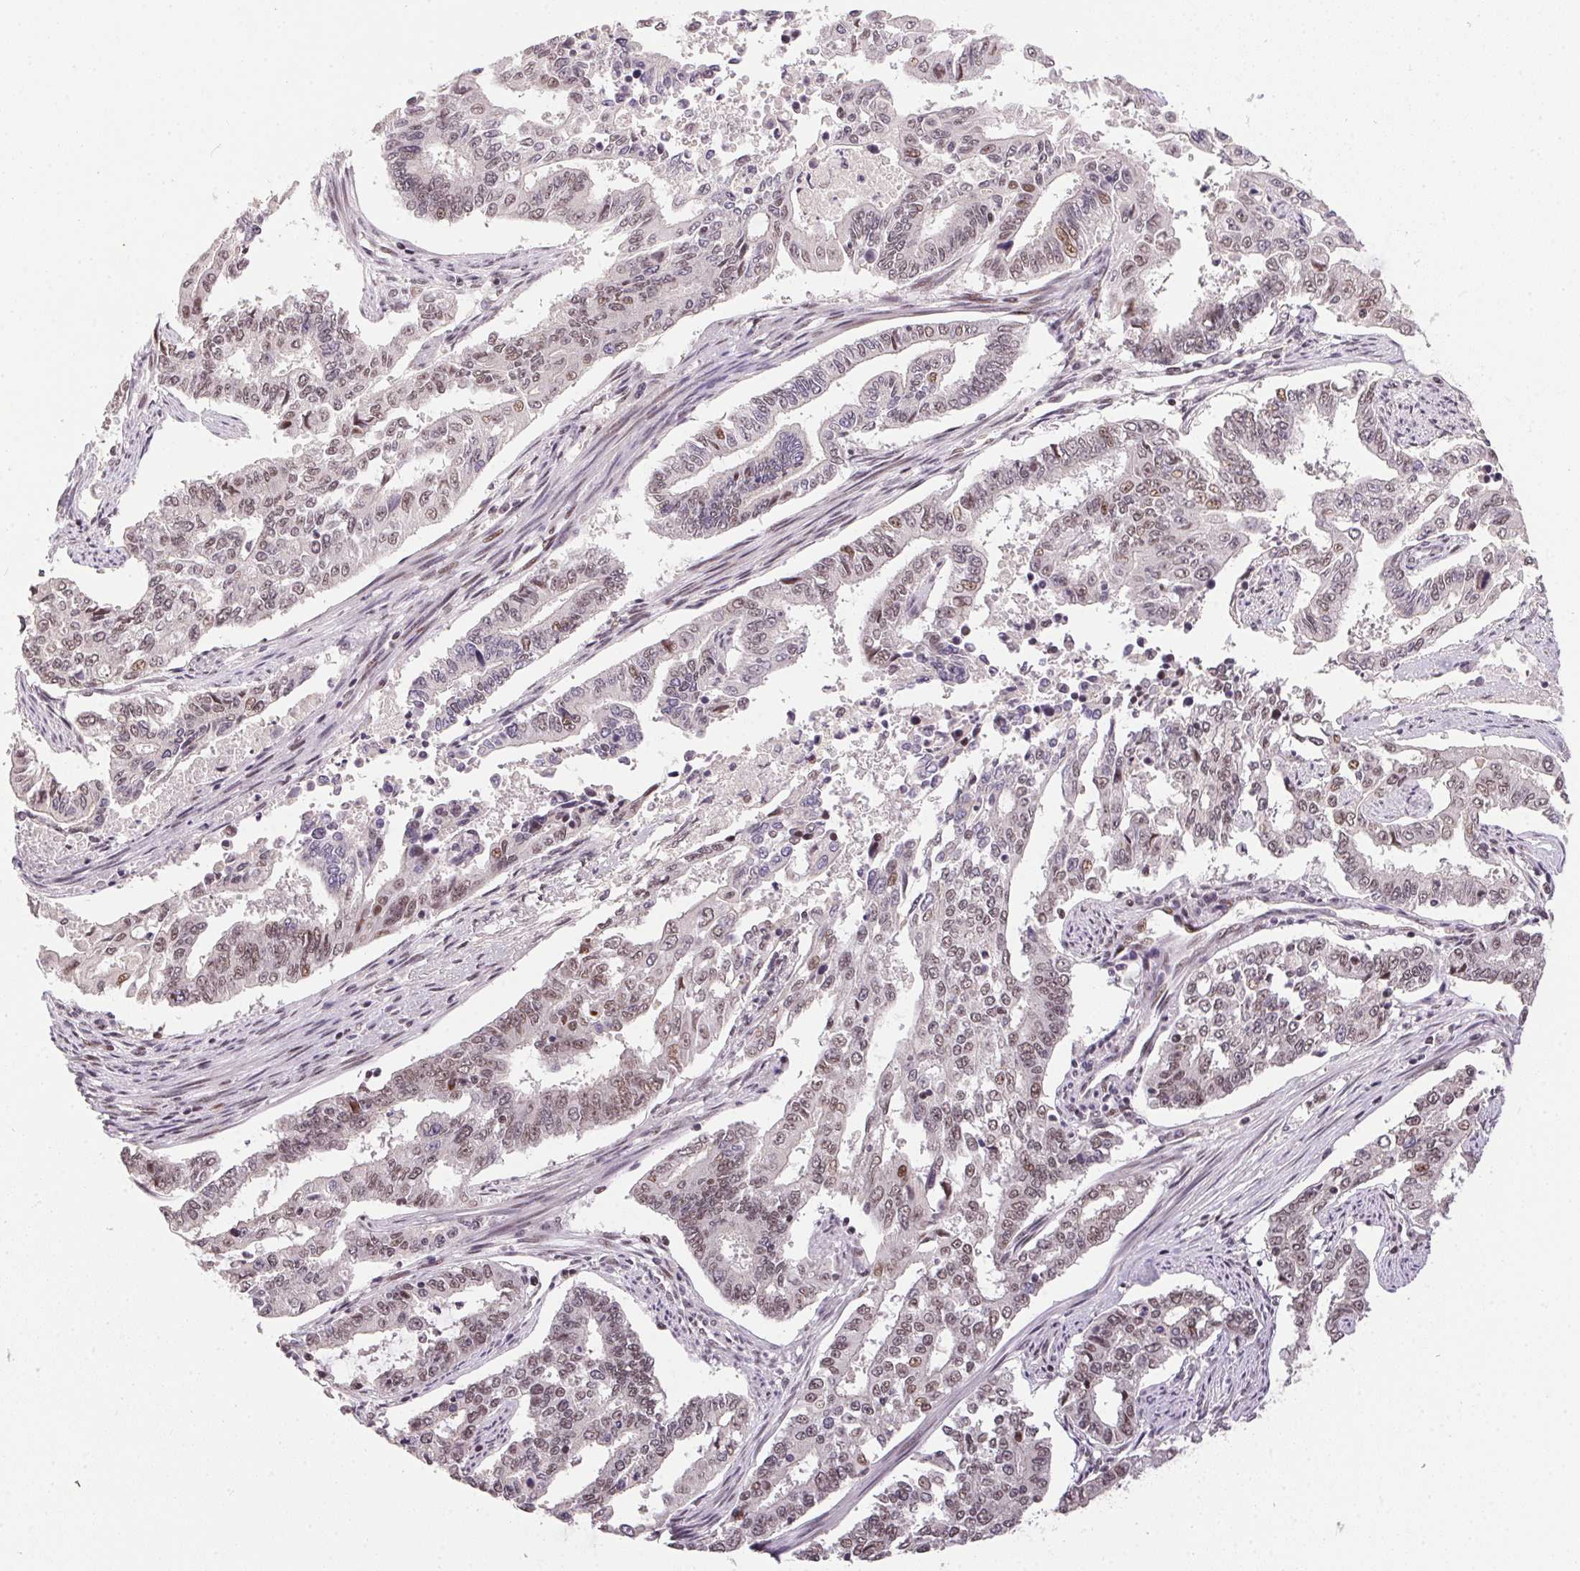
{"staining": {"intensity": "moderate", "quantity": "25%-75%", "location": "nuclear"}, "tissue": "endometrial cancer", "cell_type": "Tumor cells", "image_type": "cancer", "snomed": [{"axis": "morphology", "description": "Adenocarcinoma, NOS"}, {"axis": "topography", "description": "Uterus"}], "caption": "Immunohistochemical staining of human endometrial adenocarcinoma exhibits medium levels of moderate nuclear positivity in about 25%-75% of tumor cells.", "gene": "KDM4D", "patient": {"sex": "female", "age": 59}}